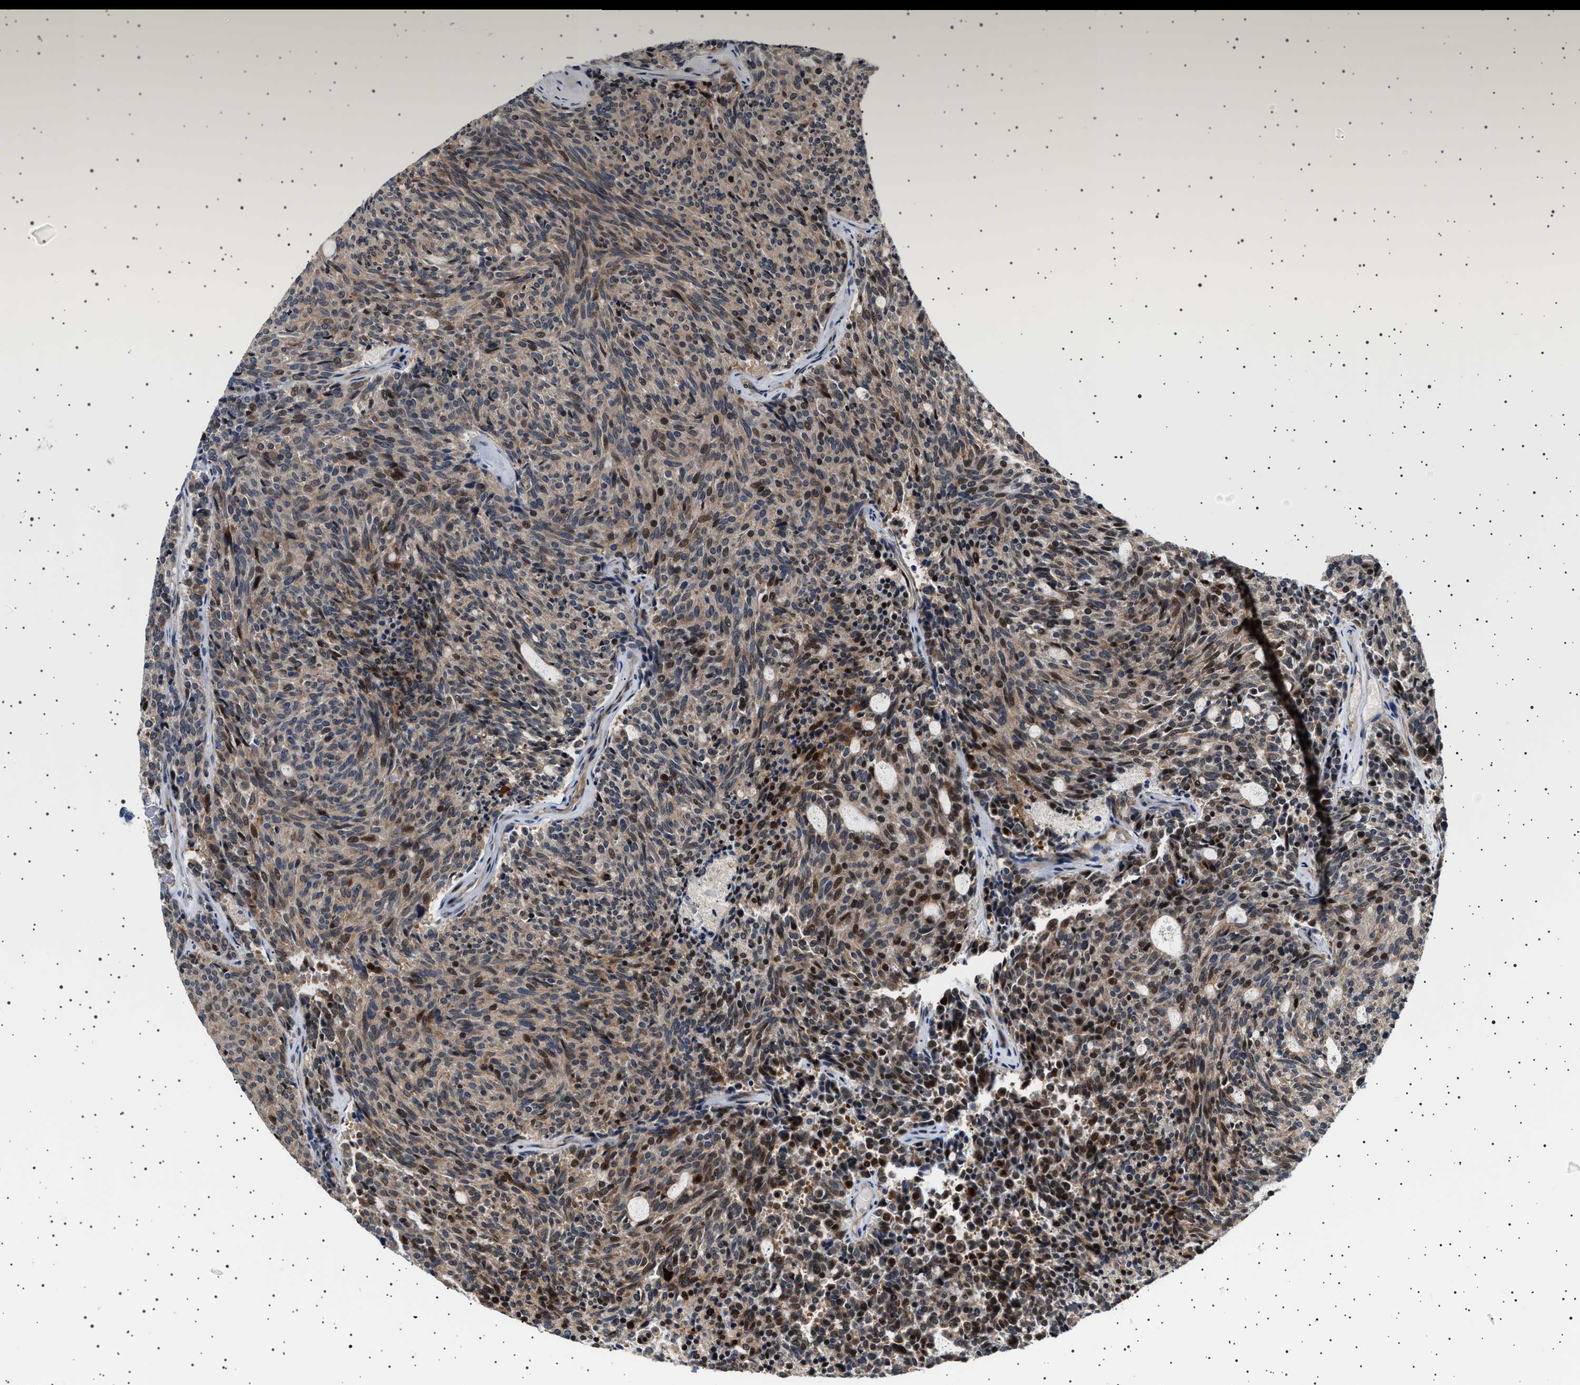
{"staining": {"intensity": "moderate", "quantity": "25%-75%", "location": "nuclear"}, "tissue": "carcinoid", "cell_type": "Tumor cells", "image_type": "cancer", "snomed": [{"axis": "morphology", "description": "Carcinoid, malignant, NOS"}, {"axis": "topography", "description": "Pancreas"}], "caption": "Moderate nuclear protein staining is appreciated in about 25%-75% of tumor cells in carcinoid.", "gene": "BAG3", "patient": {"sex": "female", "age": 54}}